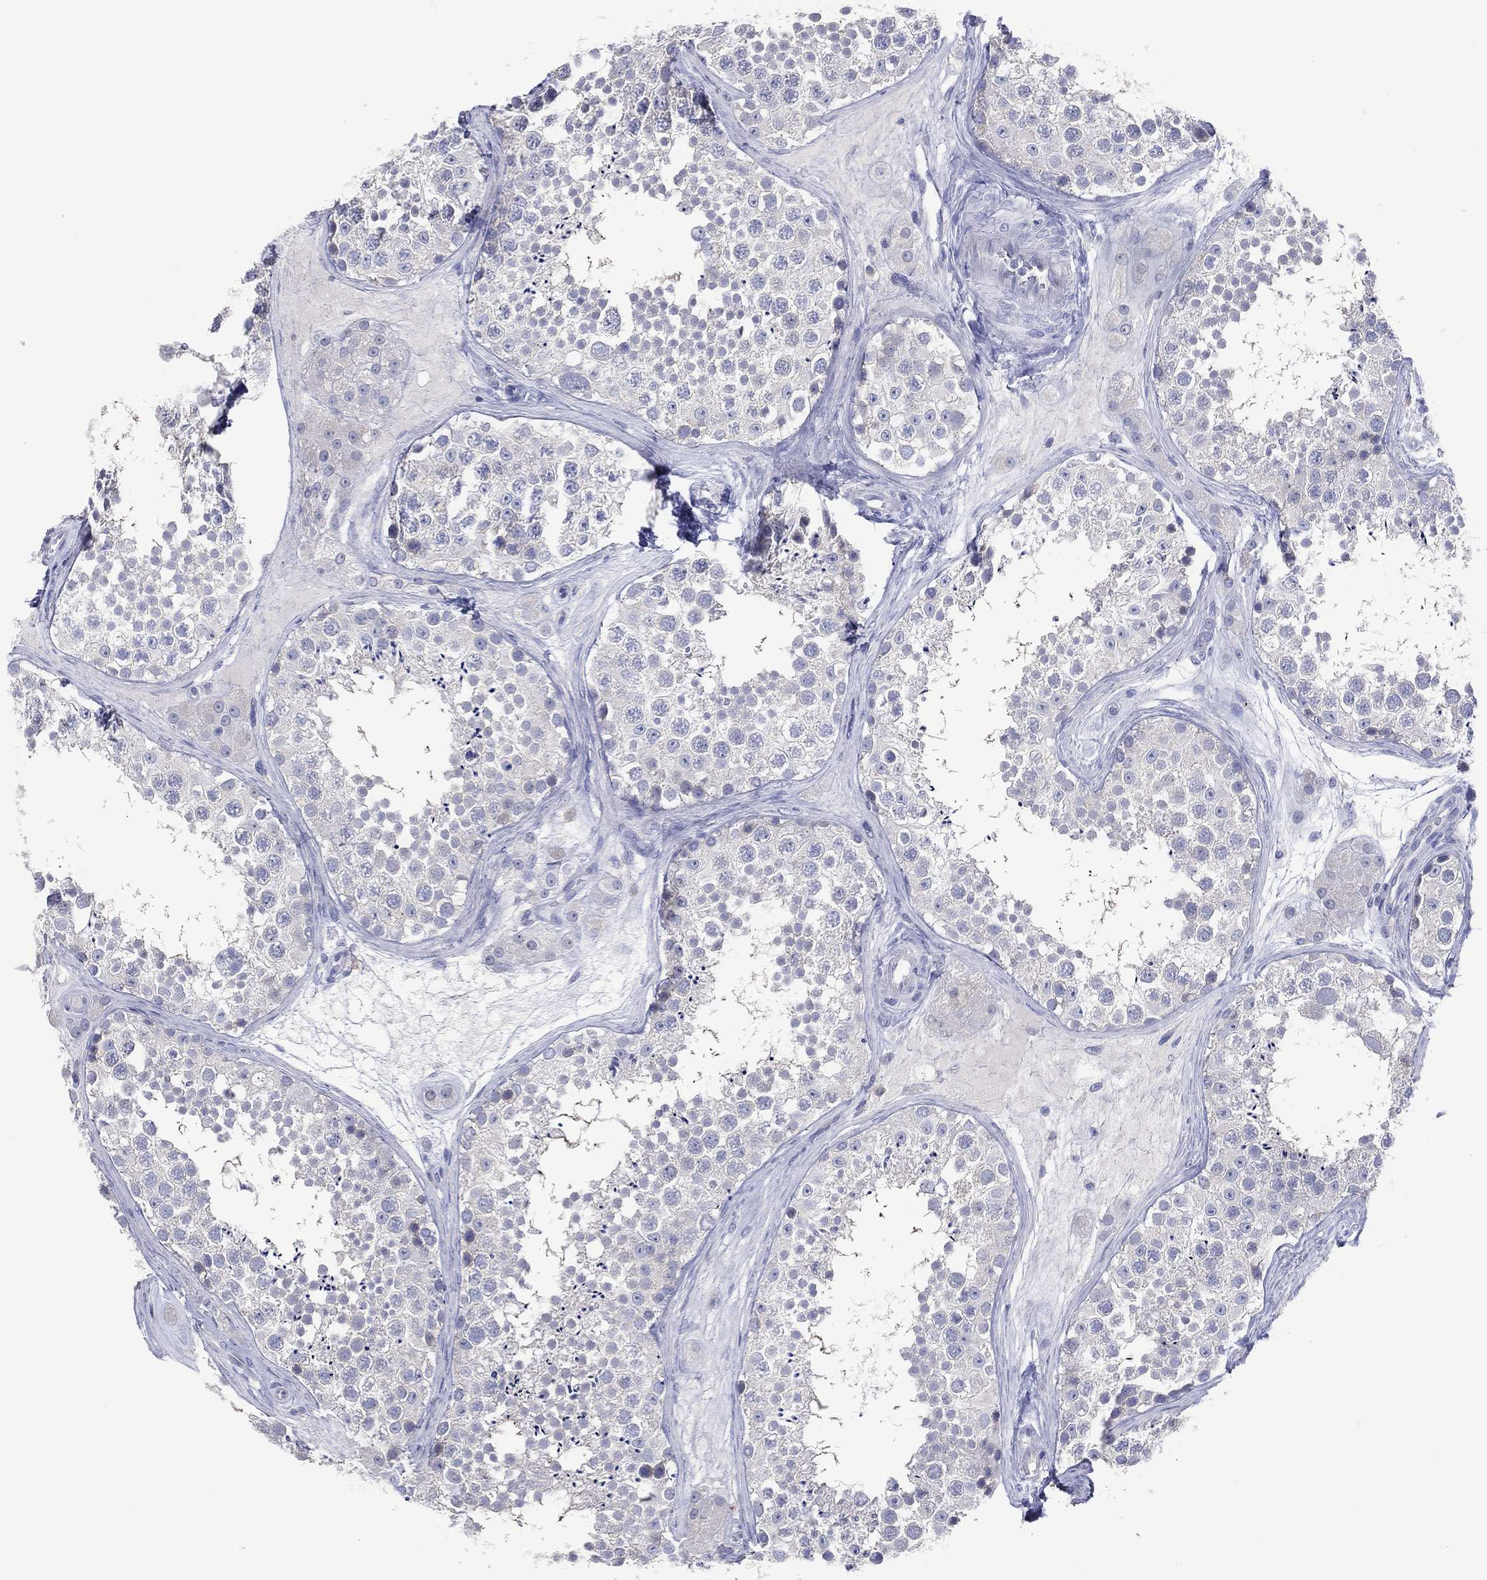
{"staining": {"intensity": "negative", "quantity": "none", "location": "none"}, "tissue": "testis", "cell_type": "Cells in seminiferous ducts", "image_type": "normal", "snomed": [{"axis": "morphology", "description": "Normal tissue, NOS"}, {"axis": "topography", "description": "Testis"}], "caption": "Cells in seminiferous ducts show no significant protein staining in benign testis. Brightfield microscopy of immunohistochemistry stained with DAB (3,3'-diaminobenzidine) (brown) and hematoxylin (blue), captured at high magnification.", "gene": "DNAH6", "patient": {"sex": "male", "age": 41}}